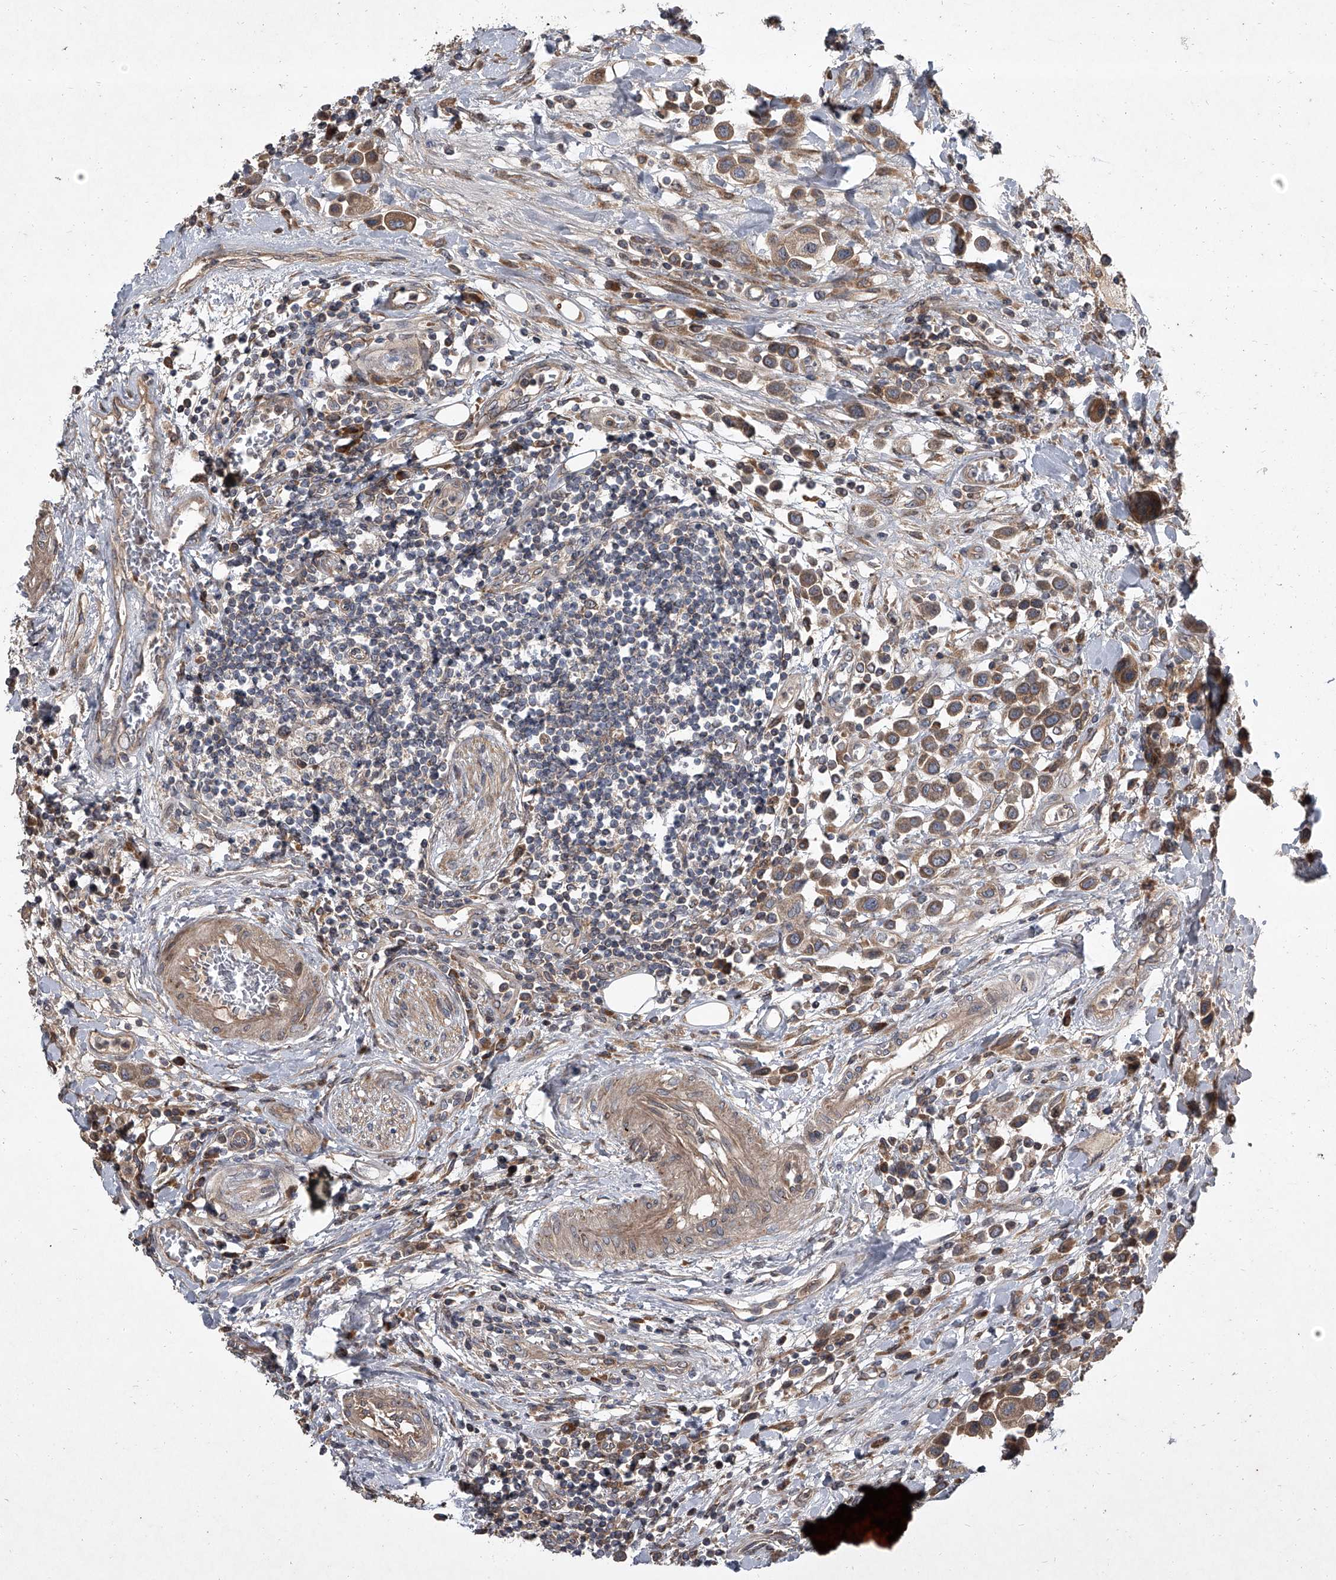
{"staining": {"intensity": "moderate", "quantity": ">75%", "location": "cytoplasmic/membranous"}, "tissue": "urothelial cancer", "cell_type": "Tumor cells", "image_type": "cancer", "snomed": [{"axis": "morphology", "description": "Urothelial carcinoma, High grade"}, {"axis": "topography", "description": "Urinary bladder"}], "caption": "Immunohistochemistry histopathology image of neoplastic tissue: urothelial cancer stained using immunohistochemistry displays medium levels of moderate protein expression localized specifically in the cytoplasmic/membranous of tumor cells, appearing as a cytoplasmic/membranous brown color.", "gene": "EVA1C", "patient": {"sex": "male", "age": 50}}